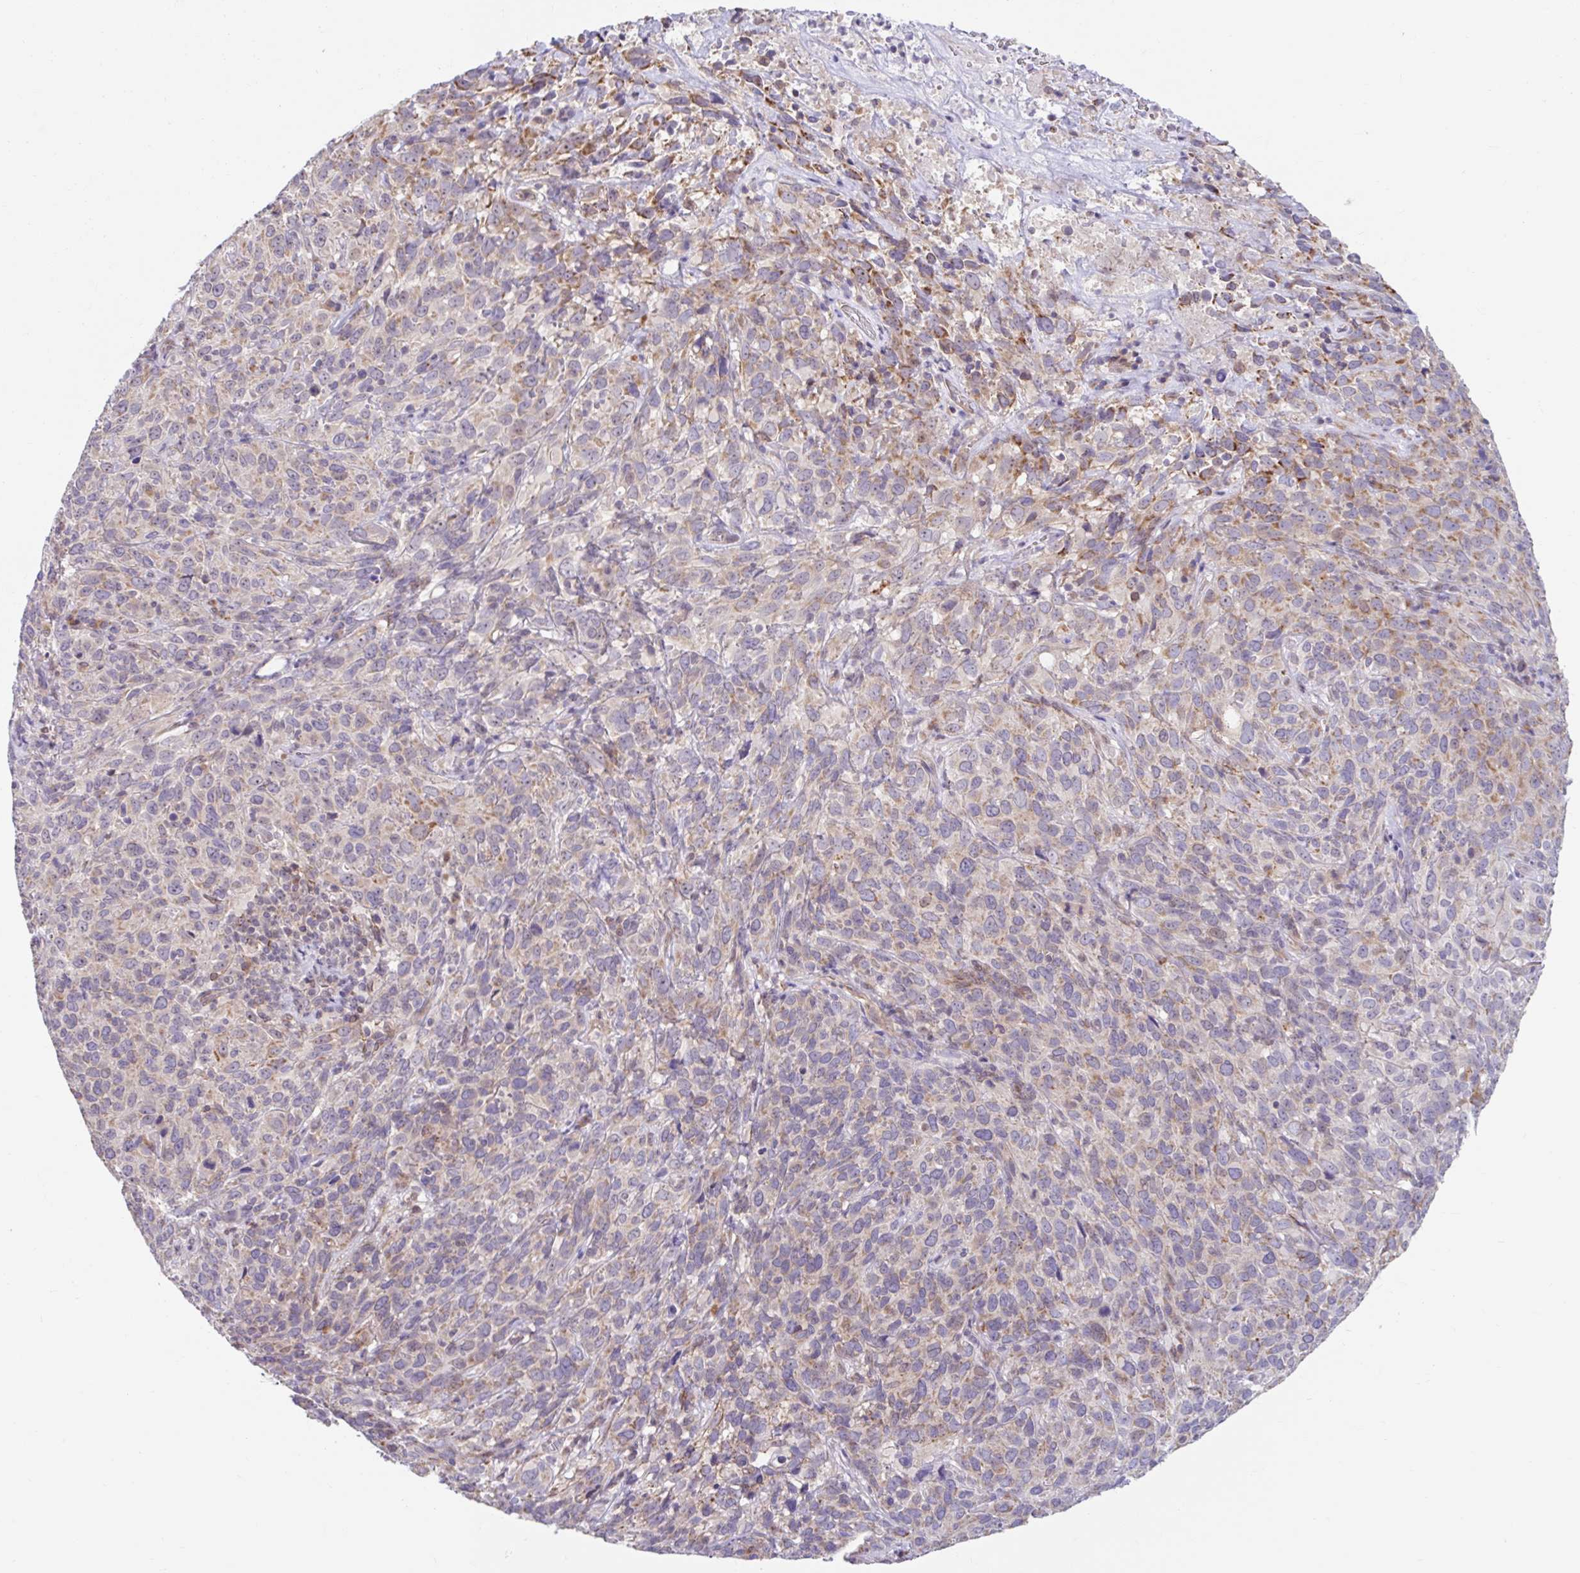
{"staining": {"intensity": "moderate", "quantity": "25%-75%", "location": "cytoplasmic/membranous"}, "tissue": "cervical cancer", "cell_type": "Tumor cells", "image_type": "cancer", "snomed": [{"axis": "morphology", "description": "Squamous cell carcinoma, NOS"}, {"axis": "topography", "description": "Cervix"}], "caption": "Immunohistochemistry of cervical cancer (squamous cell carcinoma) demonstrates medium levels of moderate cytoplasmic/membranous positivity in about 25%-75% of tumor cells. The protein of interest is stained brown, and the nuclei are stained in blue (DAB IHC with brightfield microscopy, high magnification).", "gene": "NT5C1B", "patient": {"sex": "female", "age": 51}}